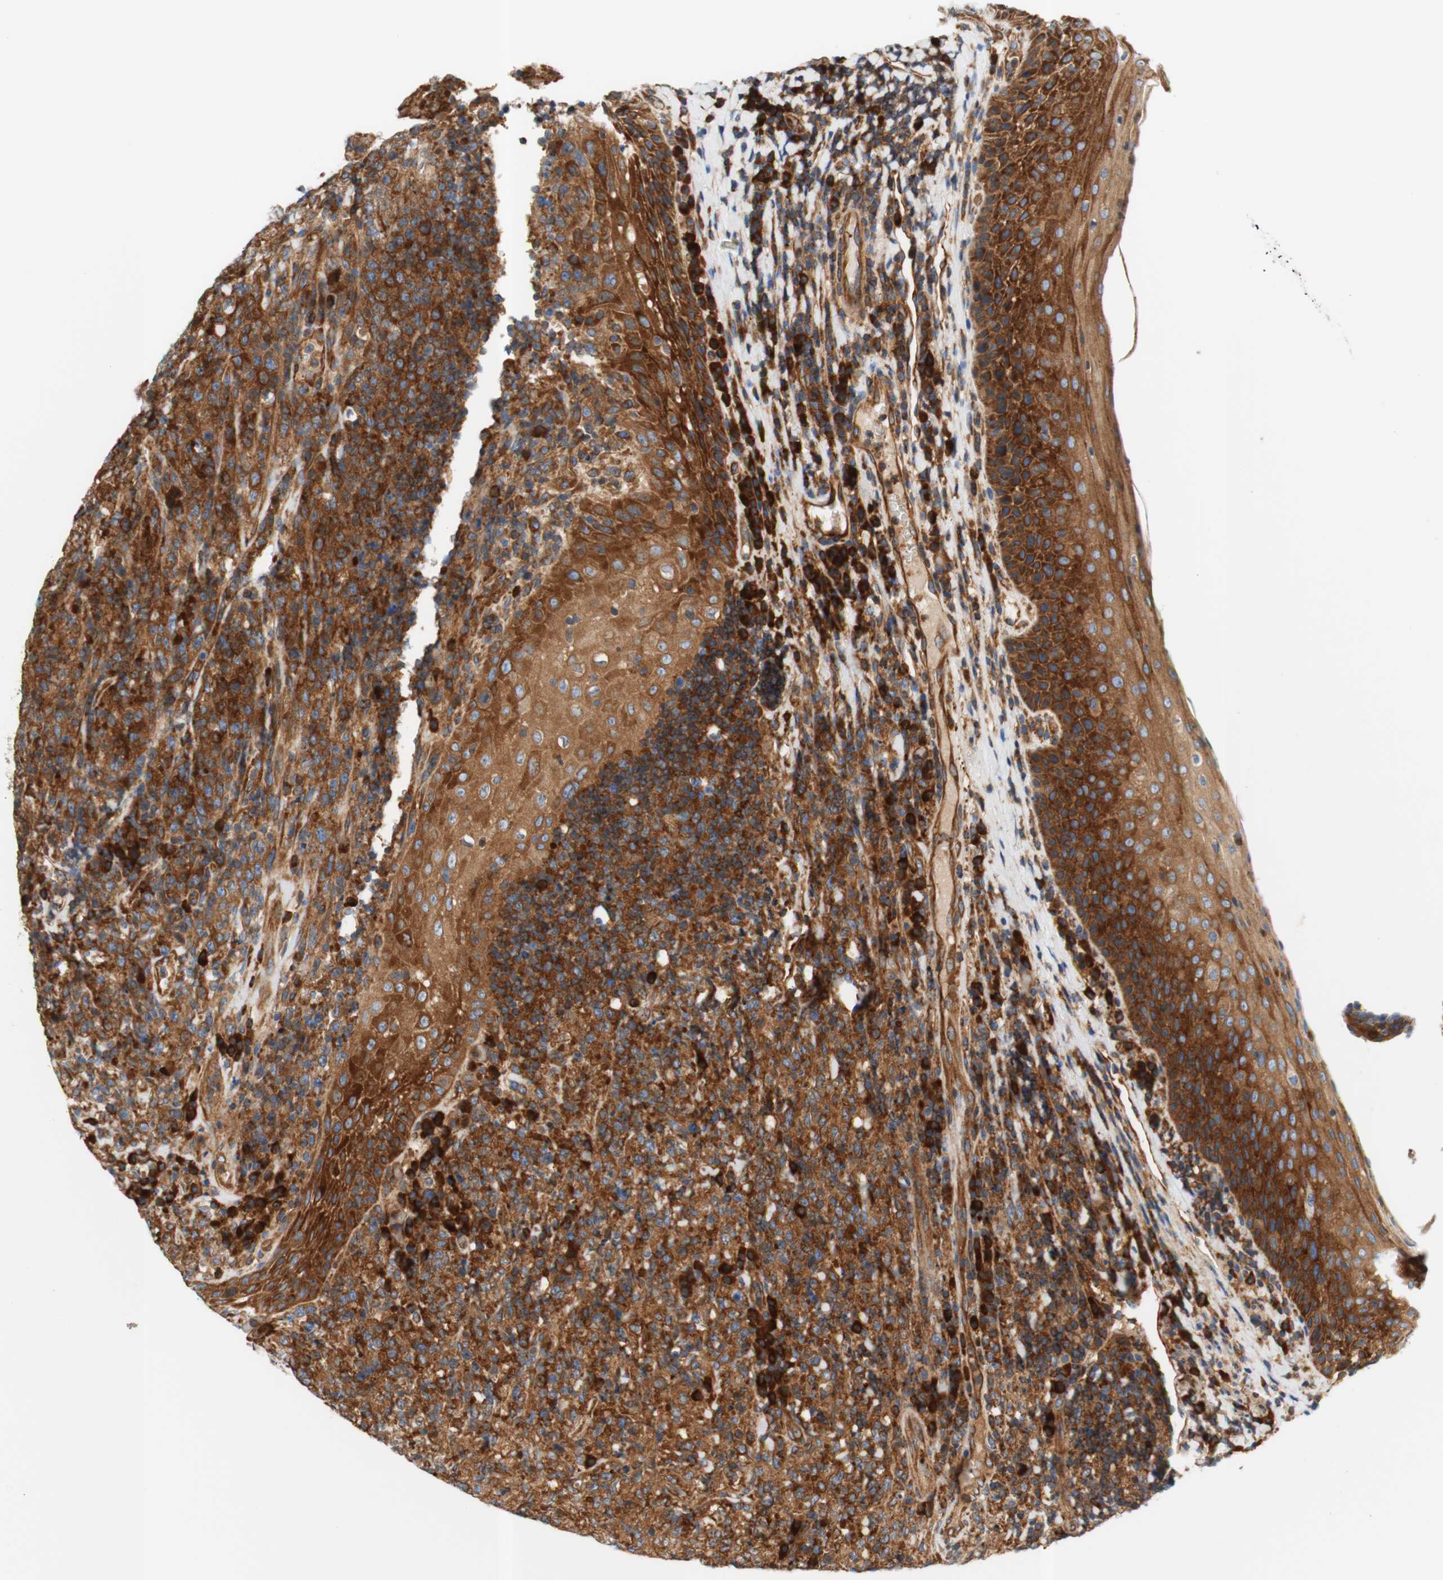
{"staining": {"intensity": "moderate", "quantity": ">75%", "location": "cytoplasmic/membranous"}, "tissue": "lymphoma", "cell_type": "Tumor cells", "image_type": "cancer", "snomed": [{"axis": "morphology", "description": "Malignant lymphoma, non-Hodgkin's type, High grade"}, {"axis": "topography", "description": "Tonsil"}], "caption": "Protein staining of high-grade malignant lymphoma, non-Hodgkin's type tissue shows moderate cytoplasmic/membranous positivity in about >75% of tumor cells.", "gene": "STOM", "patient": {"sex": "female", "age": 36}}